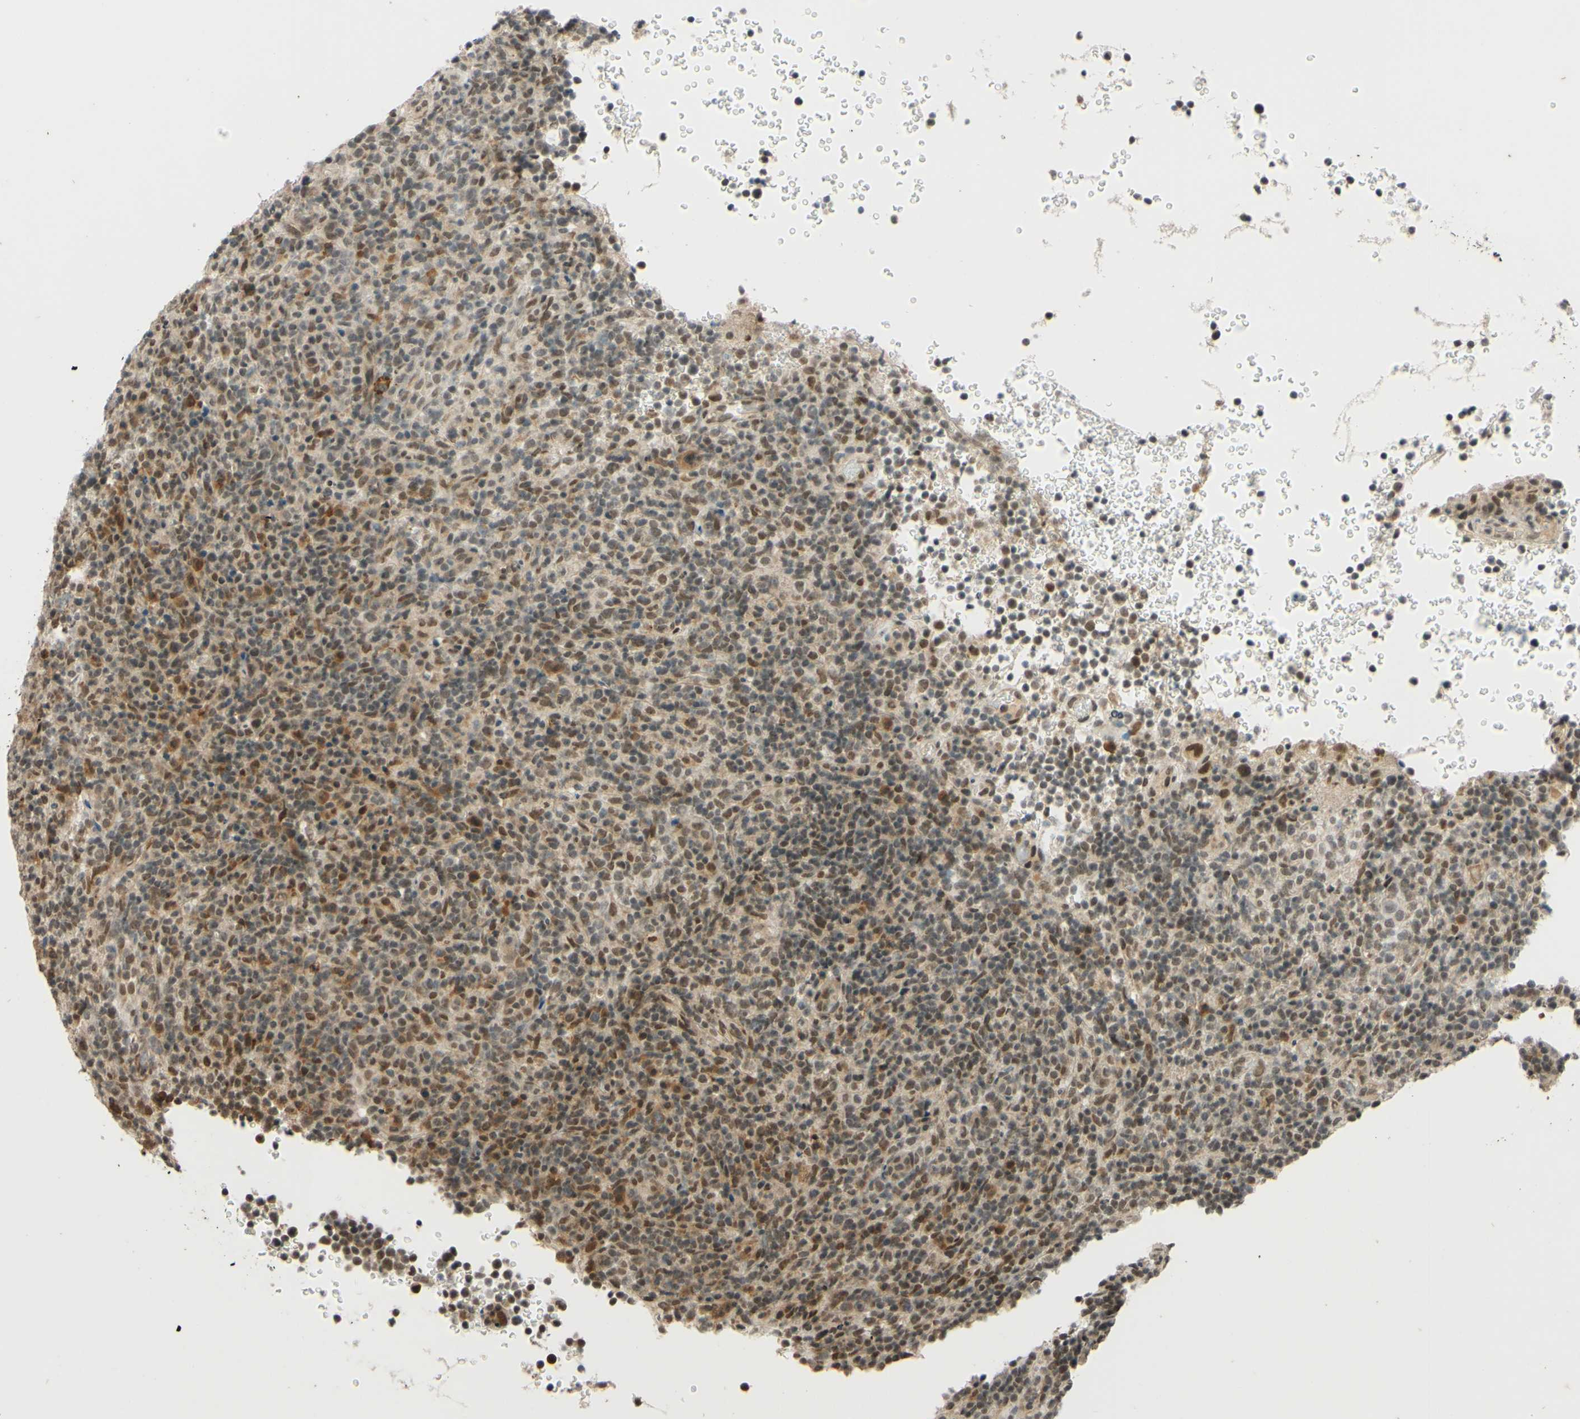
{"staining": {"intensity": "moderate", "quantity": "25%-75%", "location": "cytoplasmic/membranous,nuclear"}, "tissue": "lymphoma", "cell_type": "Tumor cells", "image_type": "cancer", "snomed": [{"axis": "morphology", "description": "Malignant lymphoma, non-Hodgkin's type, High grade"}, {"axis": "topography", "description": "Lymph node"}], "caption": "Moderate cytoplasmic/membranous and nuclear expression is present in about 25%-75% of tumor cells in lymphoma.", "gene": "SMARCB1", "patient": {"sex": "female", "age": 76}}